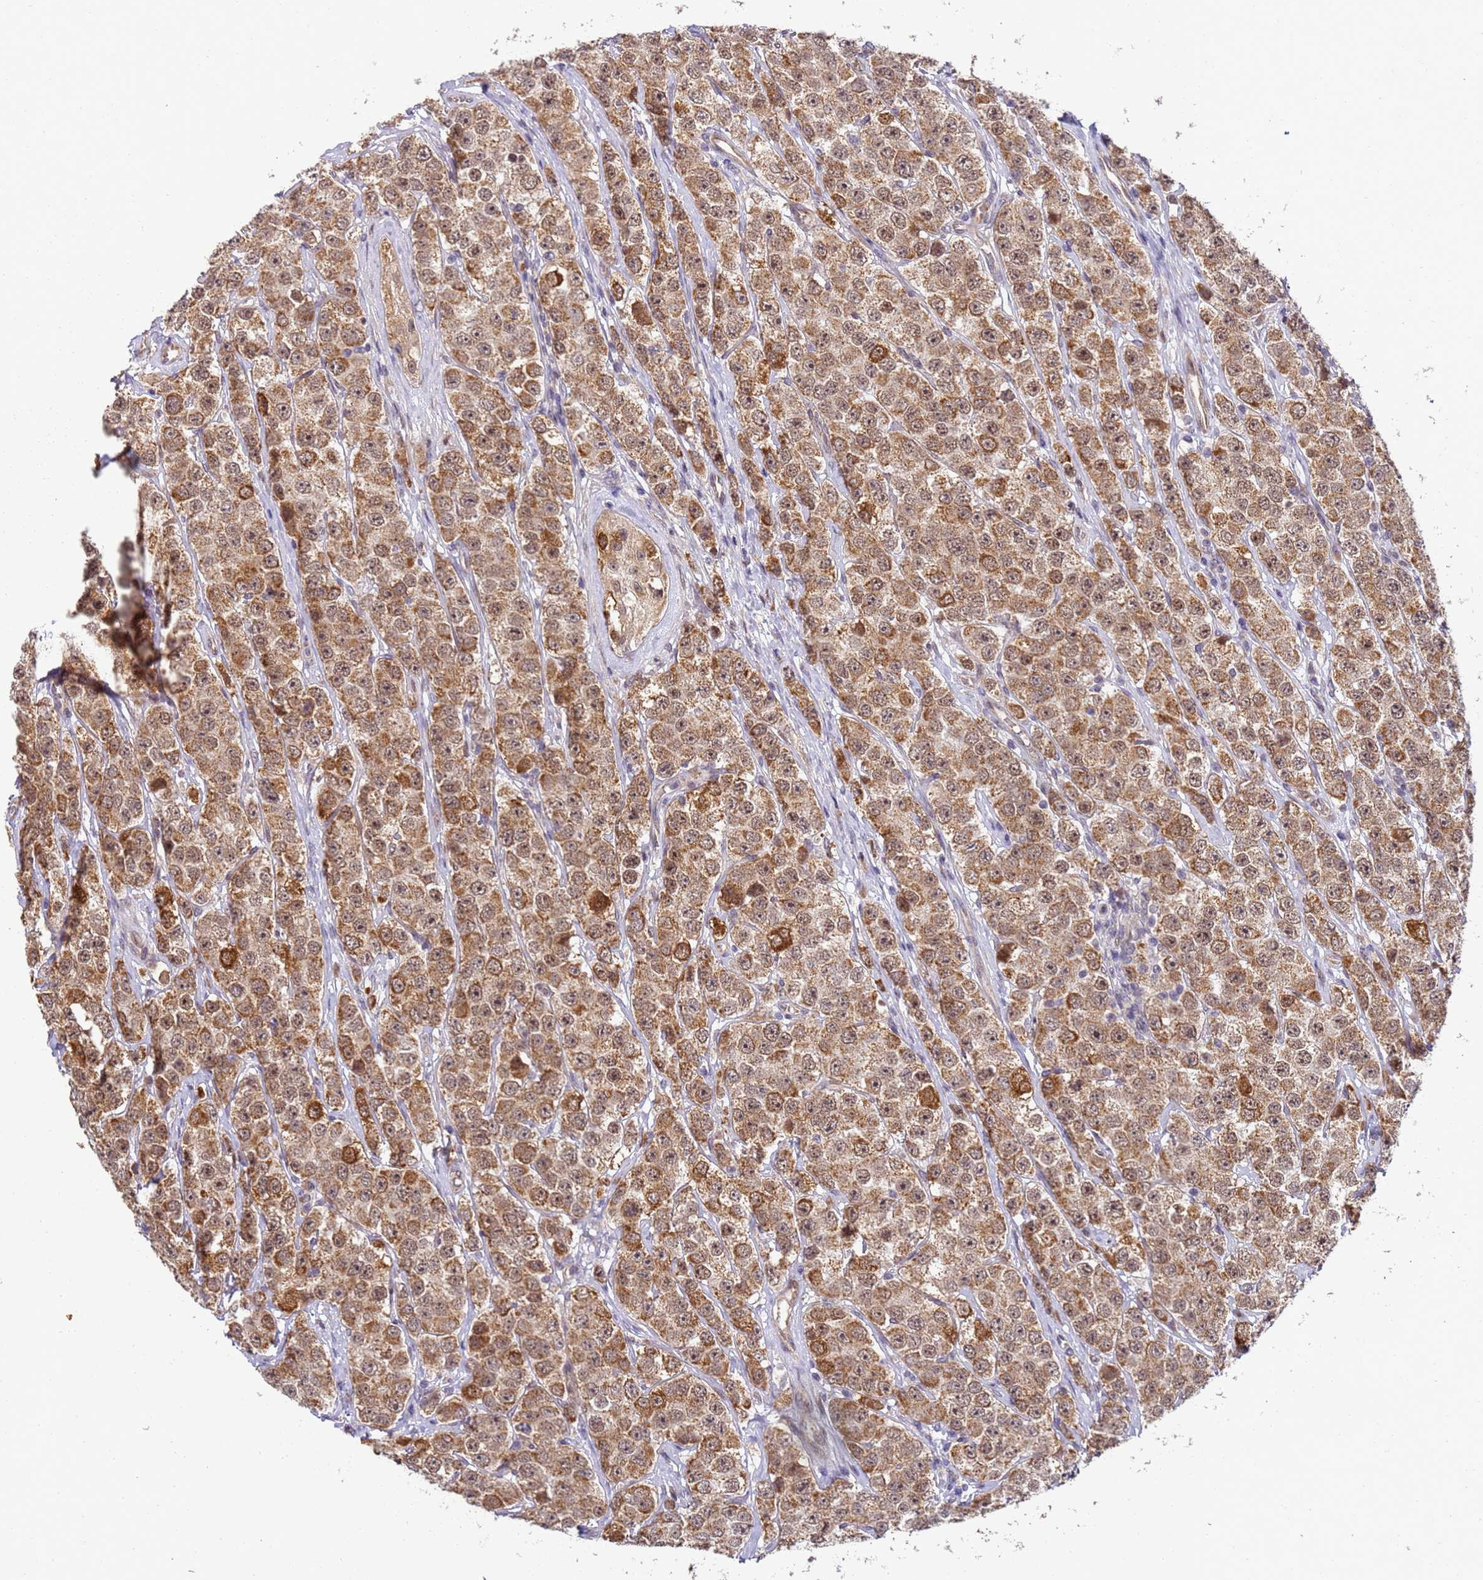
{"staining": {"intensity": "moderate", "quantity": ">75%", "location": "cytoplasmic/membranous,nuclear"}, "tissue": "testis cancer", "cell_type": "Tumor cells", "image_type": "cancer", "snomed": [{"axis": "morphology", "description": "Seminoma, NOS"}, {"axis": "topography", "description": "Testis"}], "caption": "Protein expression analysis of testis cancer (seminoma) reveals moderate cytoplasmic/membranous and nuclear positivity in approximately >75% of tumor cells. (Stains: DAB (3,3'-diaminobenzidine) in brown, nuclei in blue, Microscopy: brightfield microscopy at high magnification).", "gene": "RAPGEF3", "patient": {"sex": "male", "age": 28}}